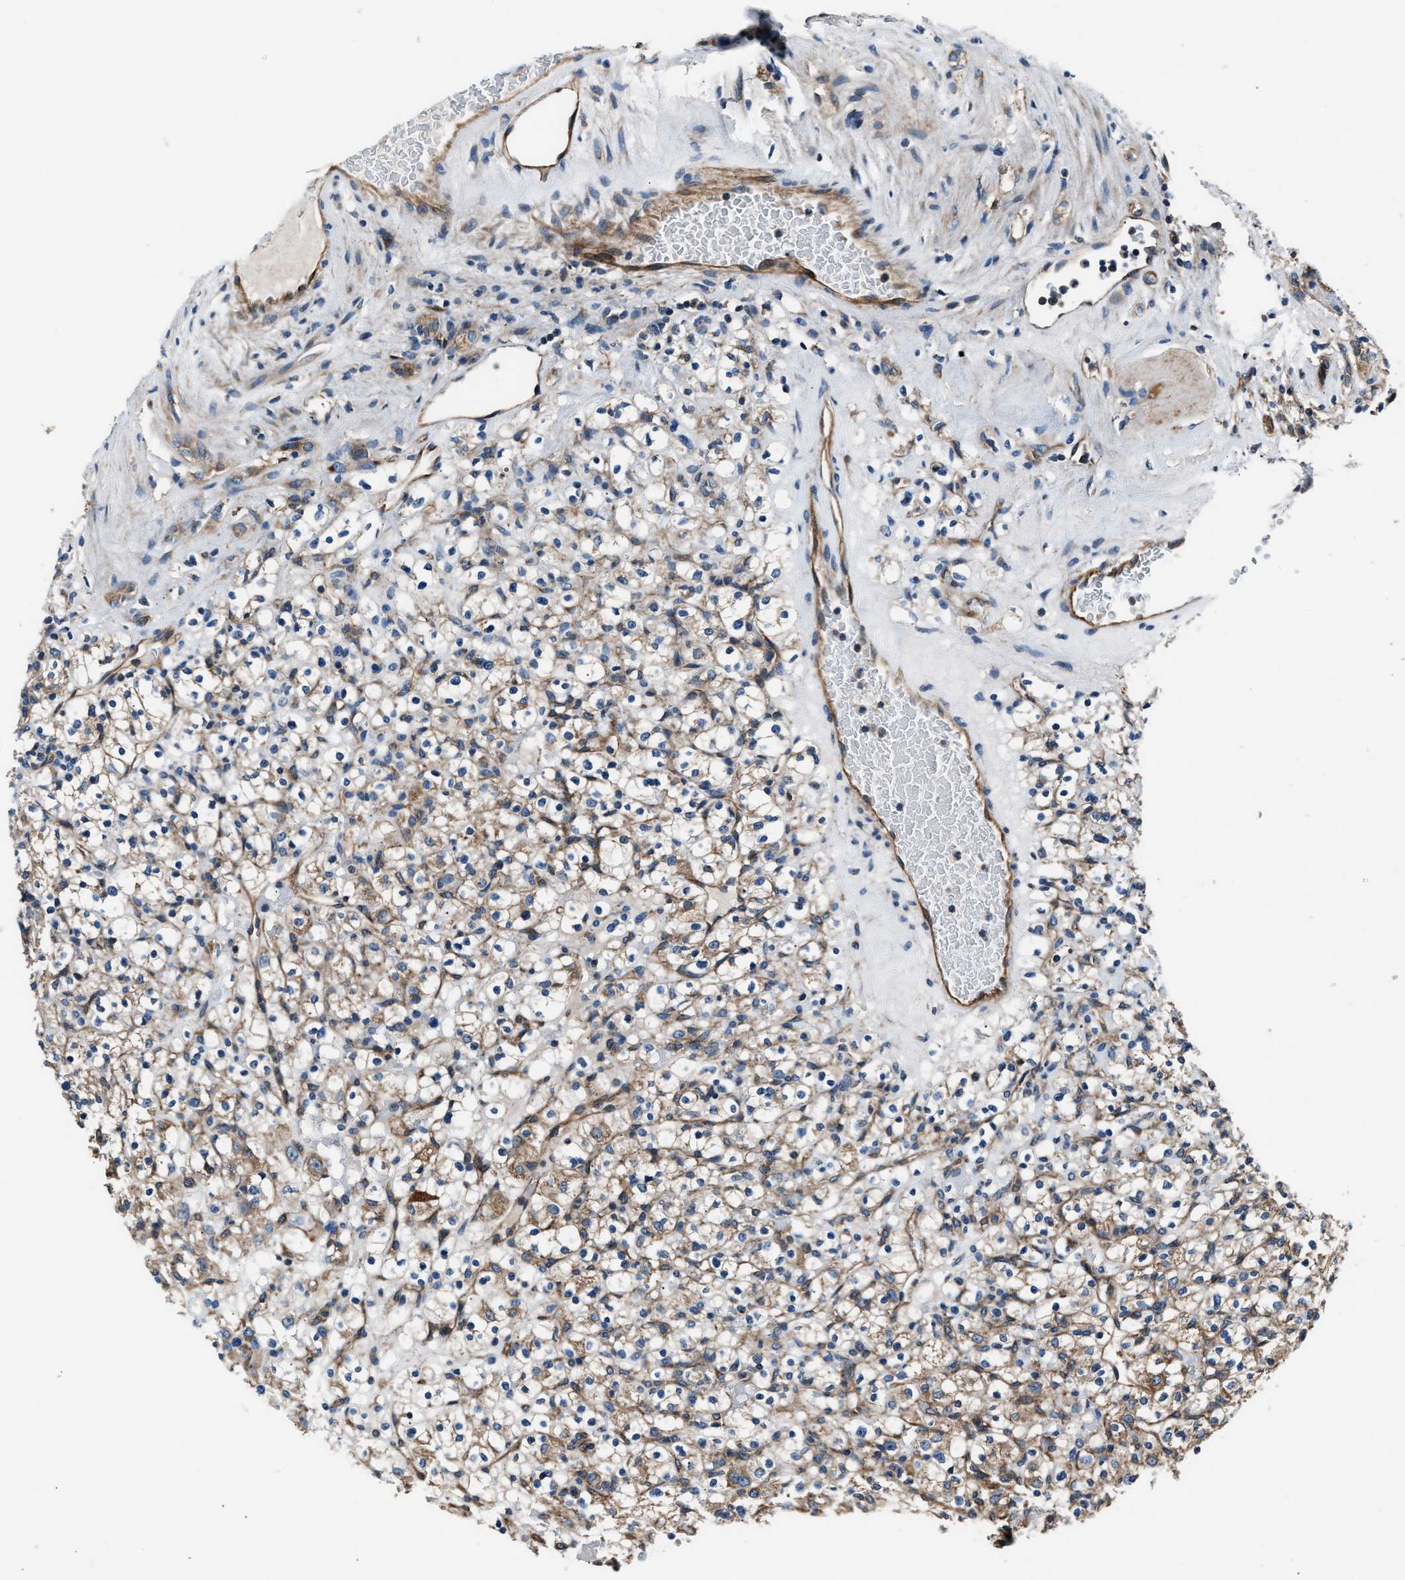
{"staining": {"intensity": "moderate", "quantity": ">75%", "location": "cytoplasmic/membranous"}, "tissue": "renal cancer", "cell_type": "Tumor cells", "image_type": "cancer", "snomed": [{"axis": "morphology", "description": "Normal tissue, NOS"}, {"axis": "morphology", "description": "Adenocarcinoma, NOS"}, {"axis": "topography", "description": "Kidney"}], "caption": "Renal cancer stained with a protein marker exhibits moderate staining in tumor cells.", "gene": "GGCT", "patient": {"sex": "female", "age": 72}}